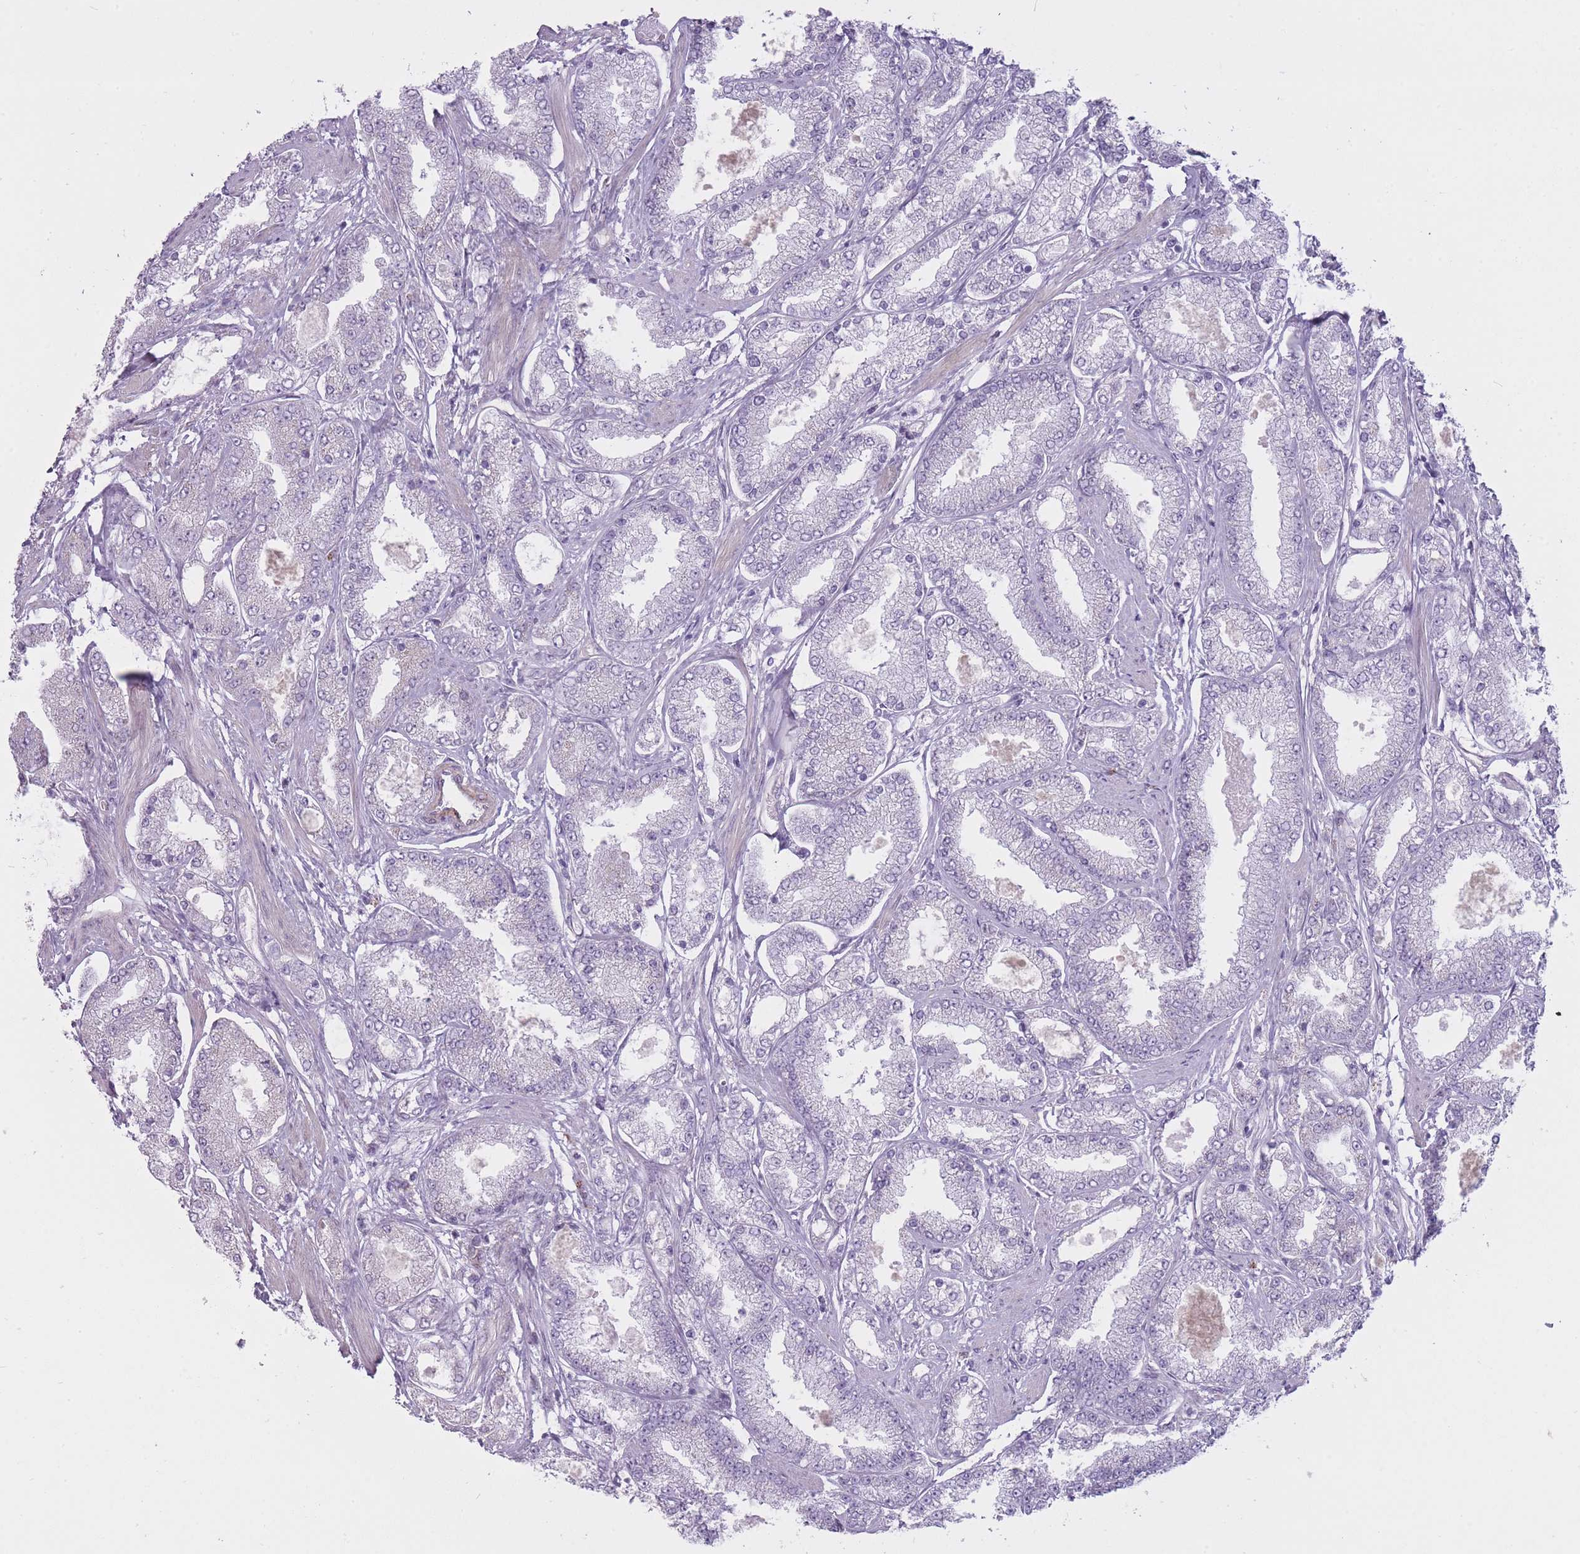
{"staining": {"intensity": "negative", "quantity": "none", "location": "none"}, "tissue": "prostate cancer", "cell_type": "Tumor cells", "image_type": "cancer", "snomed": [{"axis": "morphology", "description": "Adenocarcinoma, High grade"}, {"axis": "topography", "description": "Prostate"}], "caption": "There is no significant expression in tumor cells of prostate cancer.", "gene": "PGRMC2", "patient": {"sex": "male", "age": 69}}